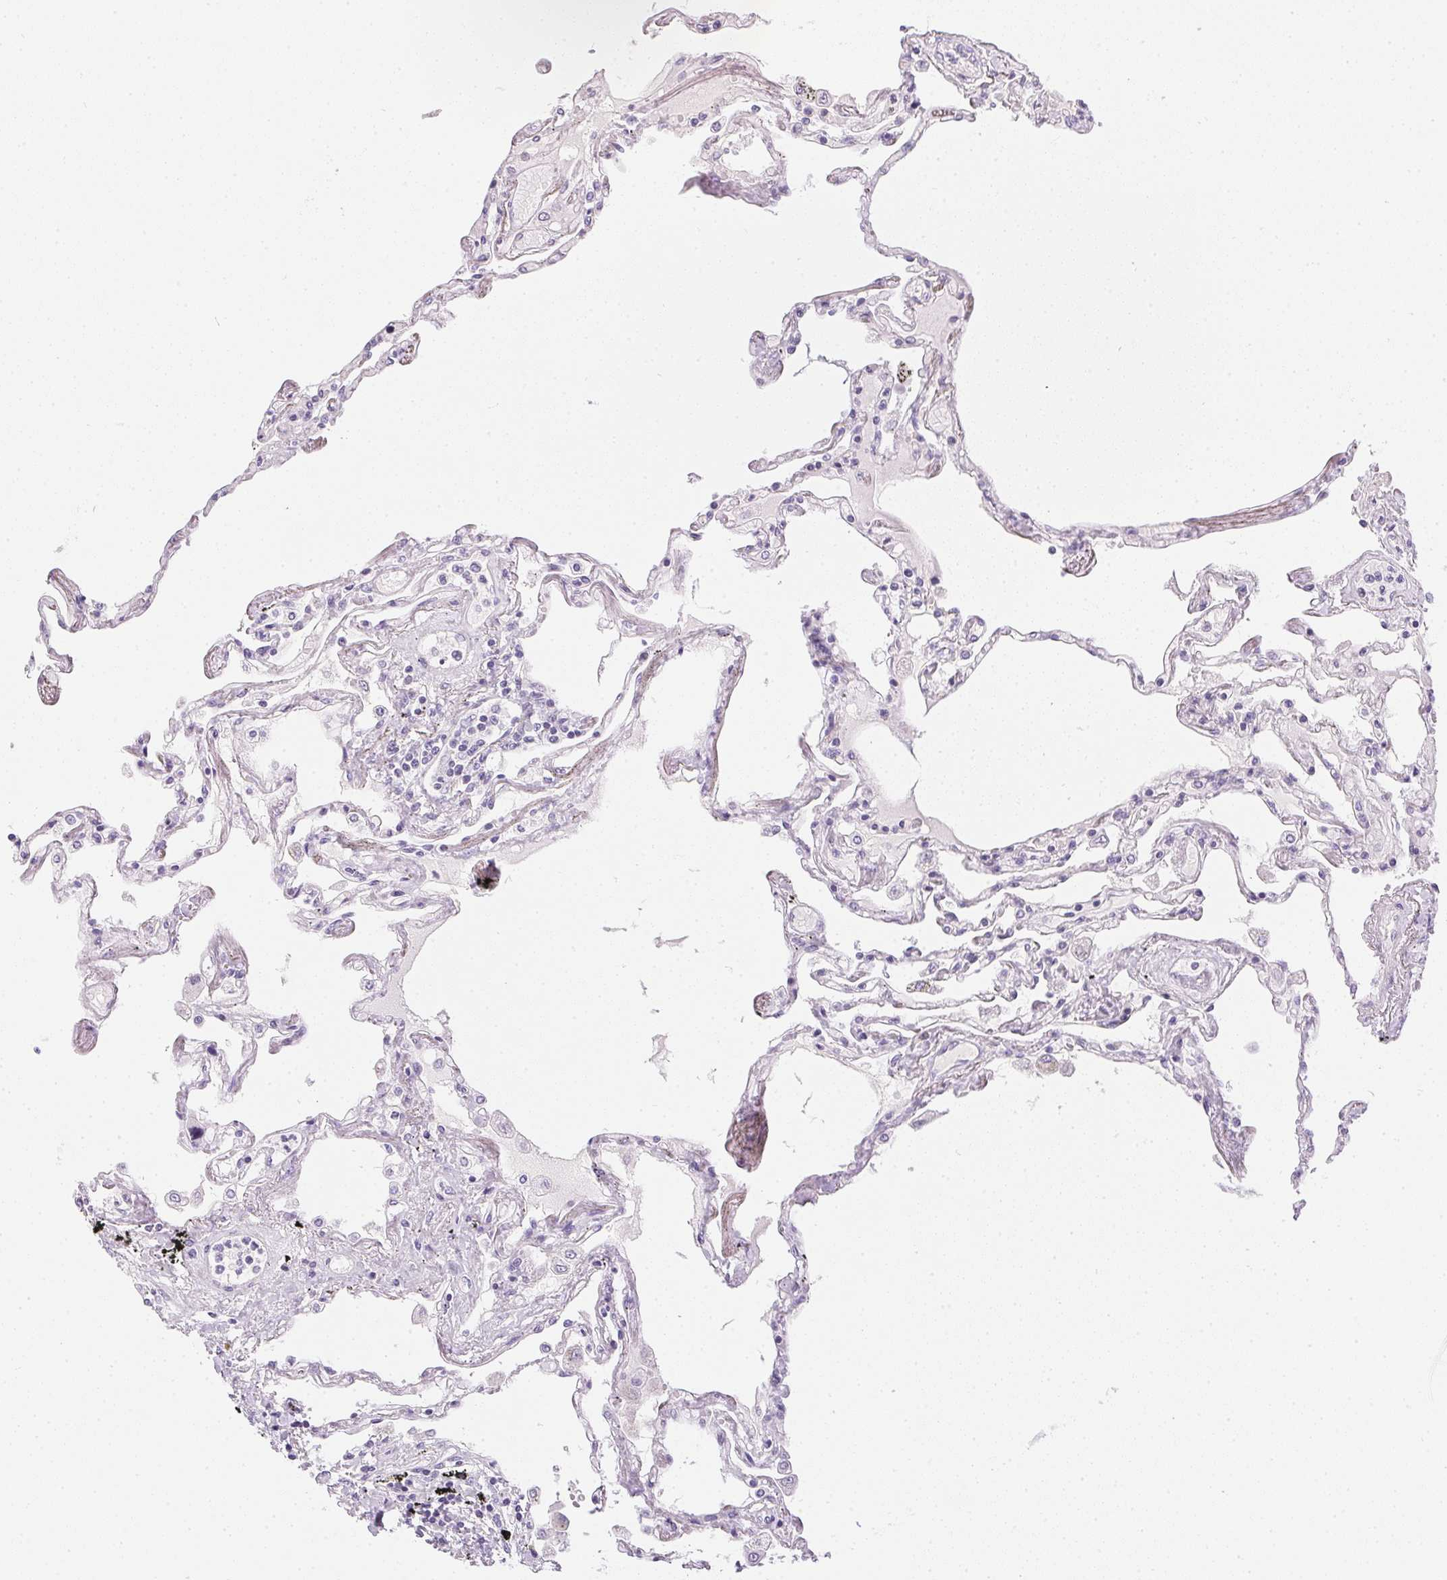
{"staining": {"intensity": "negative", "quantity": "none", "location": "none"}, "tissue": "lung", "cell_type": "Alveolar cells", "image_type": "normal", "snomed": [{"axis": "morphology", "description": "Normal tissue, NOS"}, {"axis": "morphology", "description": "Adenocarcinoma, NOS"}, {"axis": "topography", "description": "Cartilage tissue"}, {"axis": "topography", "description": "Lung"}], "caption": "A high-resolution image shows immunohistochemistry (IHC) staining of normal lung, which shows no significant expression in alveolar cells. (IHC, brightfield microscopy, high magnification).", "gene": "PPY", "patient": {"sex": "female", "age": 67}}